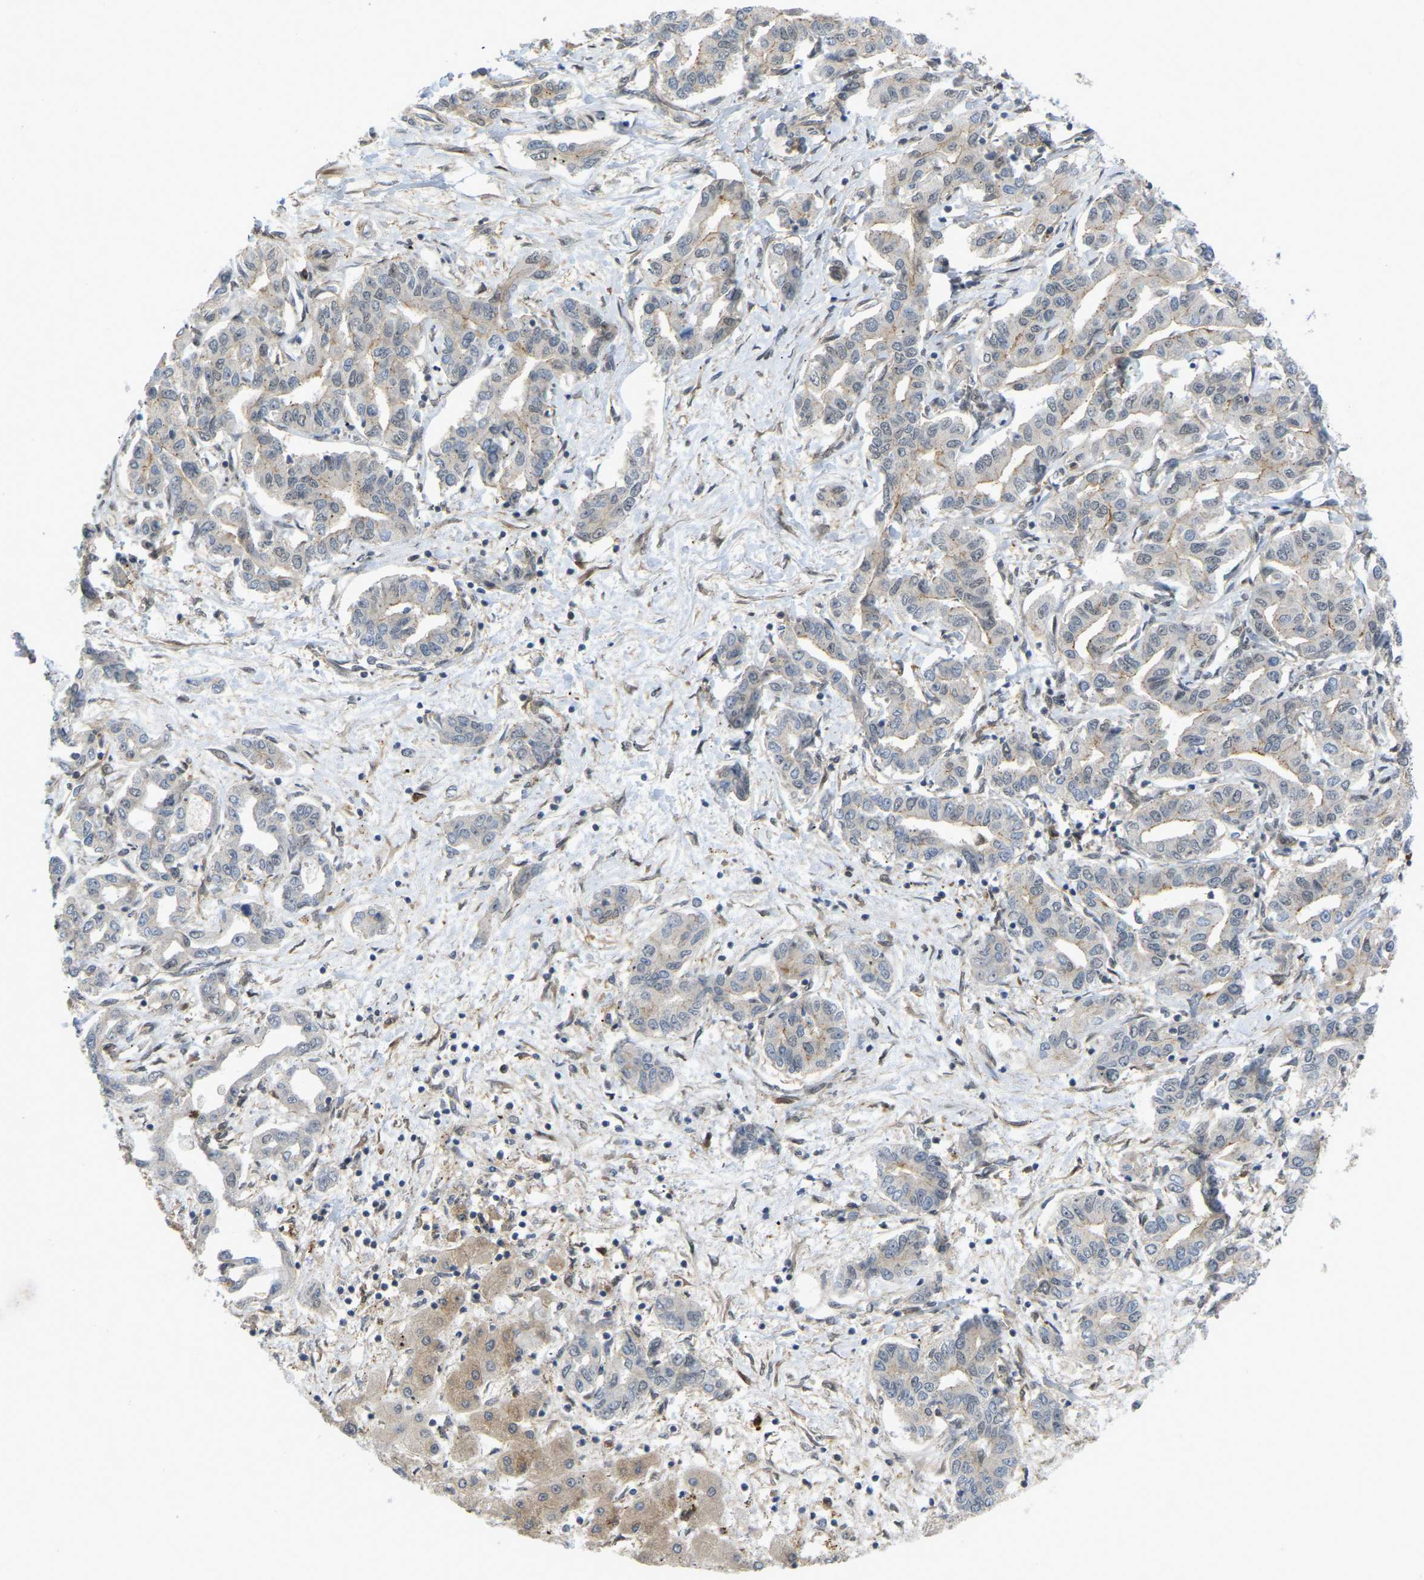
{"staining": {"intensity": "moderate", "quantity": "<25%", "location": "cytoplasmic/membranous"}, "tissue": "liver cancer", "cell_type": "Tumor cells", "image_type": "cancer", "snomed": [{"axis": "morphology", "description": "Cholangiocarcinoma"}, {"axis": "topography", "description": "Liver"}], "caption": "Cholangiocarcinoma (liver) was stained to show a protein in brown. There is low levels of moderate cytoplasmic/membranous positivity in approximately <25% of tumor cells.", "gene": "SERPINB5", "patient": {"sex": "male", "age": 59}}